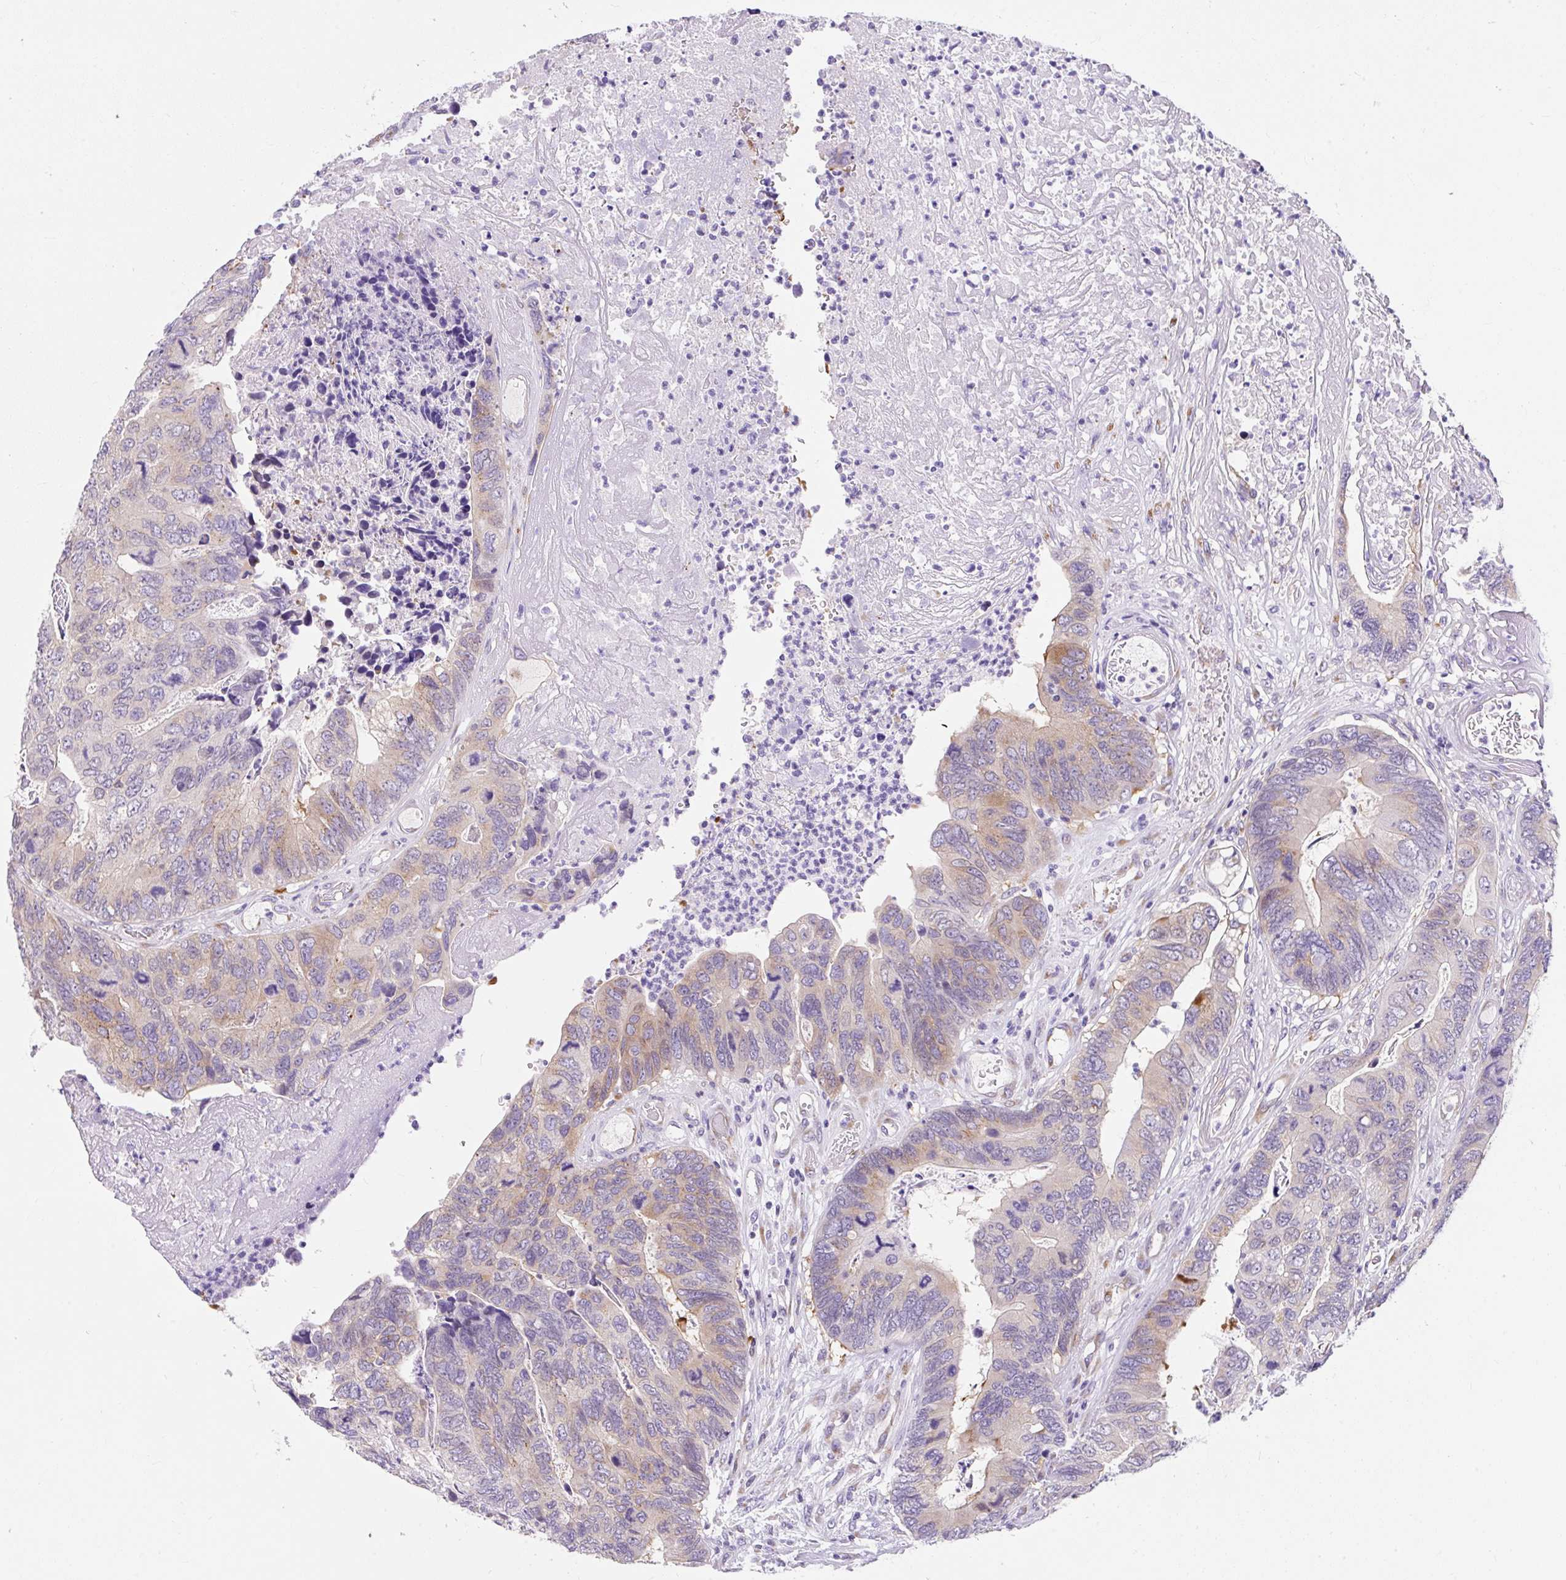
{"staining": {"intensity": "weak", "quantity": "25%-75%", "location": "cytoplasmic/membranous"}, "tissue": "colorectal cancer", "cell_type": "Tumor cells", "image_type": "cancer", "snomed": [{"axis": "morphology", "description": "Adenocarcinoma, NOS"}, {"axis": "topography", "description": "Colon"}], "caption": "Human adenocarcinoma (colorectal) stained with a brown dye displays weak cytoplasmic/membranous positive positivity in about 25%-75% of tumor cells.", "gene": "GOLGA8A", "patient": {"sex": "female", "age": 67}}